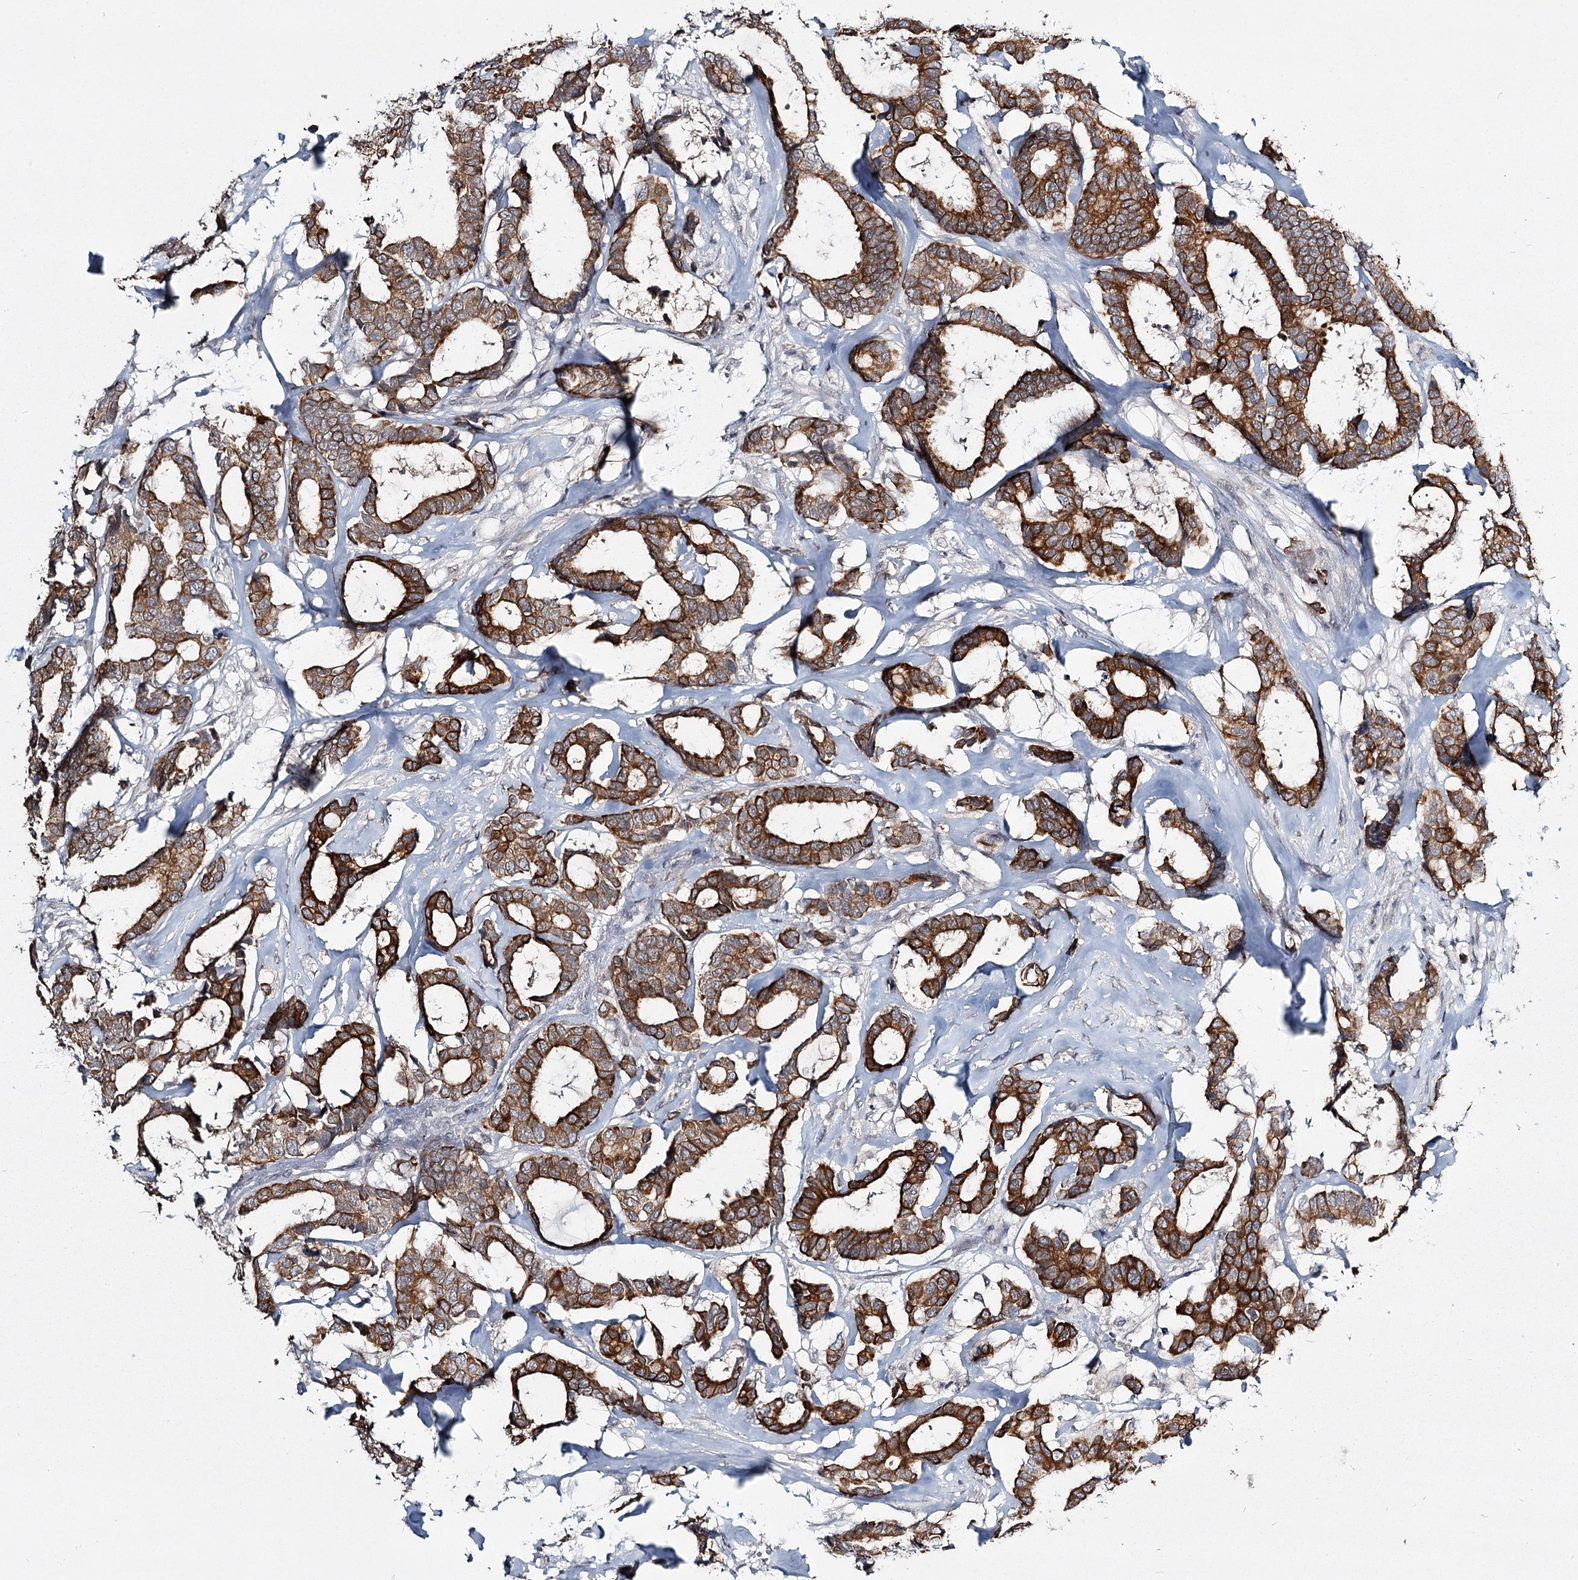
{"staining": {"intensity": "moderate", "quantity": ">75%", "location": "cytoplasmic/membranous"}, "tissue": "breast cancer", "cell_type": "Tumor cells", "image_type": "cancer", "snomed": [{"axis": "morphology", "description": "Duct carcinoma"}, {"axis": "topography", "description": "Breast"}], "caption": "IHC photomicrograph of breast intraductal carcinoma stained for a protein (brown), which exhibits medium levels of moderate cytoplasmic/membranous expression in about >75% of tumor cells.", "gene": "TMEM70", "patient": {"sex": "female", "age": 87}}